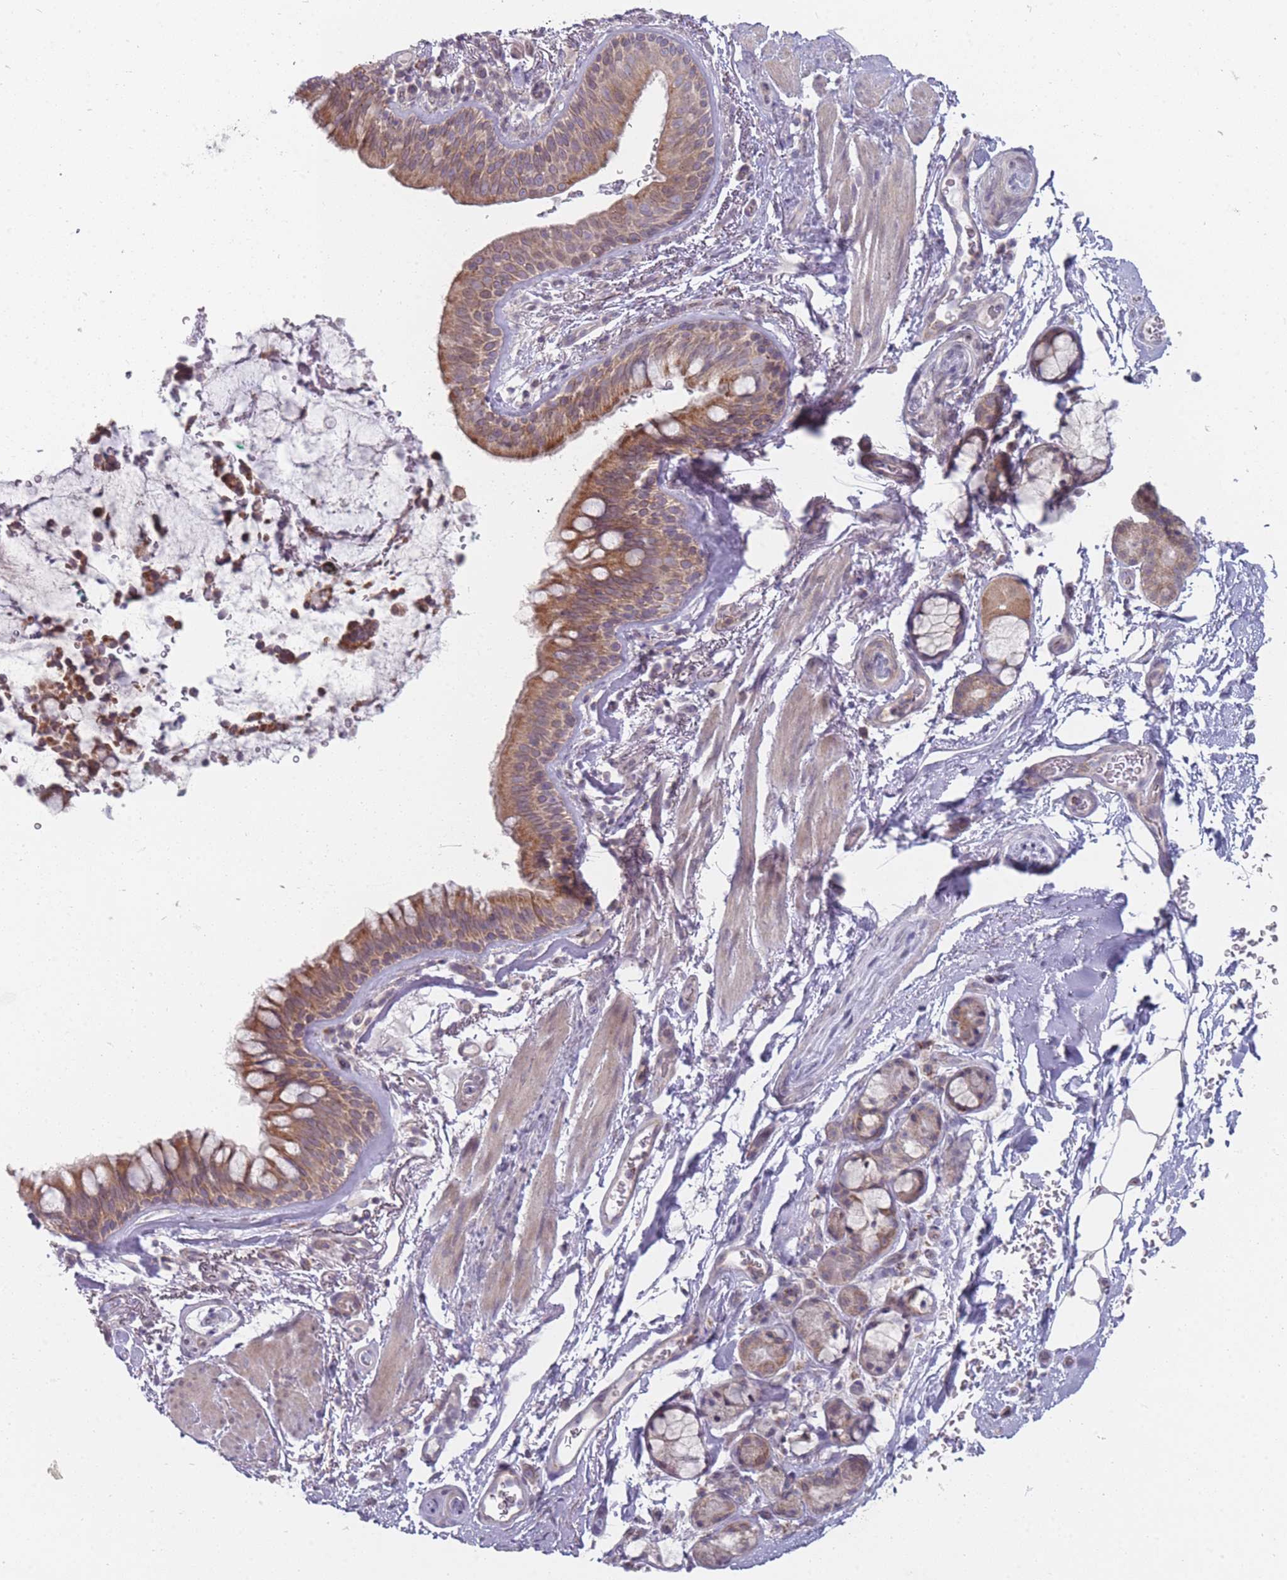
{"staining": {"intensity": "negative", "quantity": "none", "location": "none"}, "tissue": "soft tissue", "cell_type": "Chondrocytes", "image_type": "normal", "snomed": [{"axis": "morphology", "description": "Normal tissue, NOS"}, {"axis": "topography", "description": "Cartilage tissue"}, {"axis": "topography", "description": "Bronchus"}], "caption": "Immunohistochemistry of normal soft tissue demonstrates no expression in chondrocytes.", "gene": "PCDH12", "patient": {"sex": "female", "age": 72}}